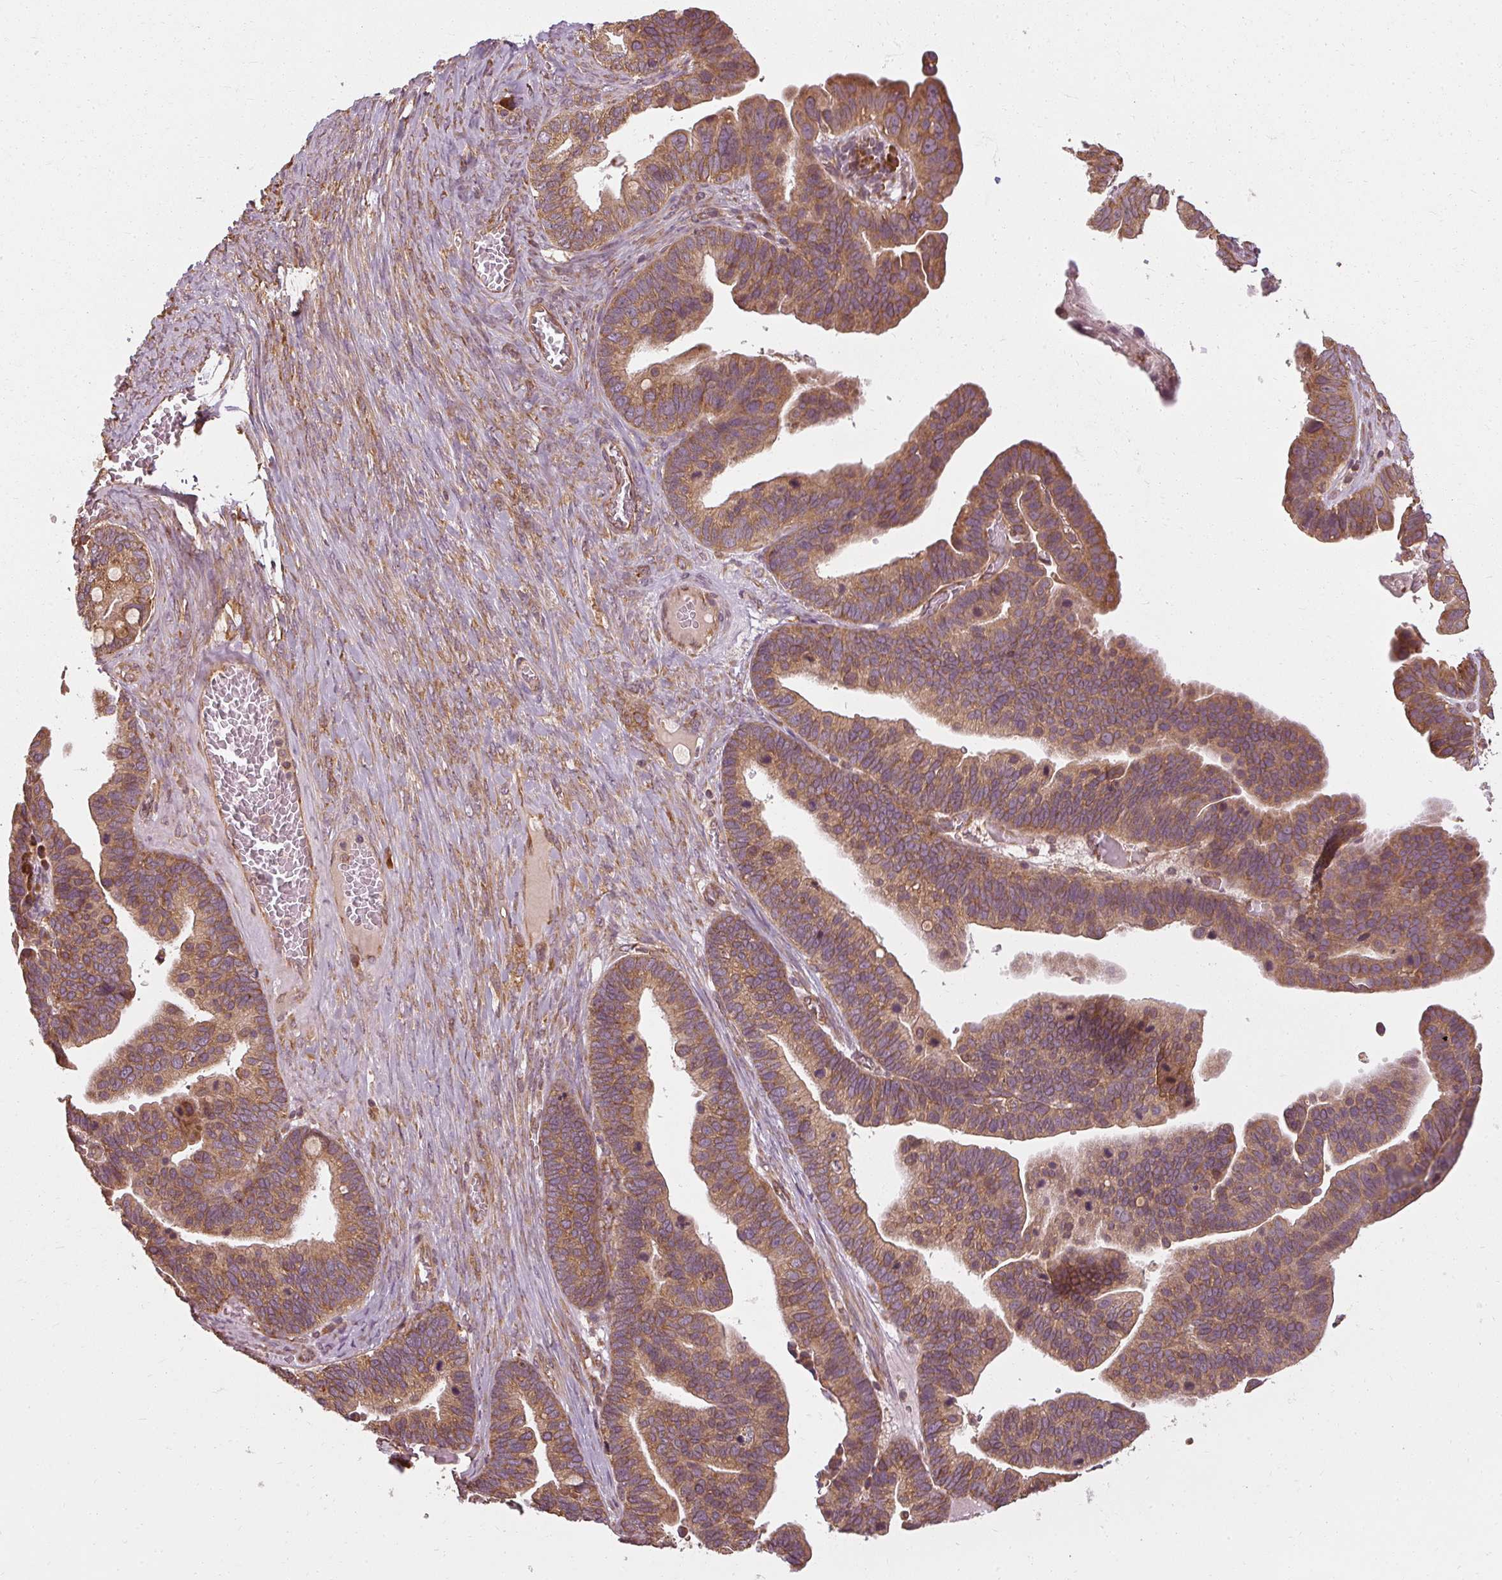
{"staining": {"intensity": "moderate", "quantity": ">75%", "location": "cytoplasmic/membranous"}, "tissue": "ovarian cancer", "cell_type": "Tumor cells", "image_type": "cancer", "snomed": [{"axis": "morphology", "description": "Cystadenocarcinoma, serous, NOS"}, {"axis": "topography", "description": "Ovary"}], "caption": "The micrograph reveals immunohistochemical staining of ovarian serous cystadenocarcinoma. There is moderate cytoplasmic/membranous staining is seen in approximately >75% of tumor cells.", "gene": "RPL24", "patient": {"sex": "female", "age": 56}}